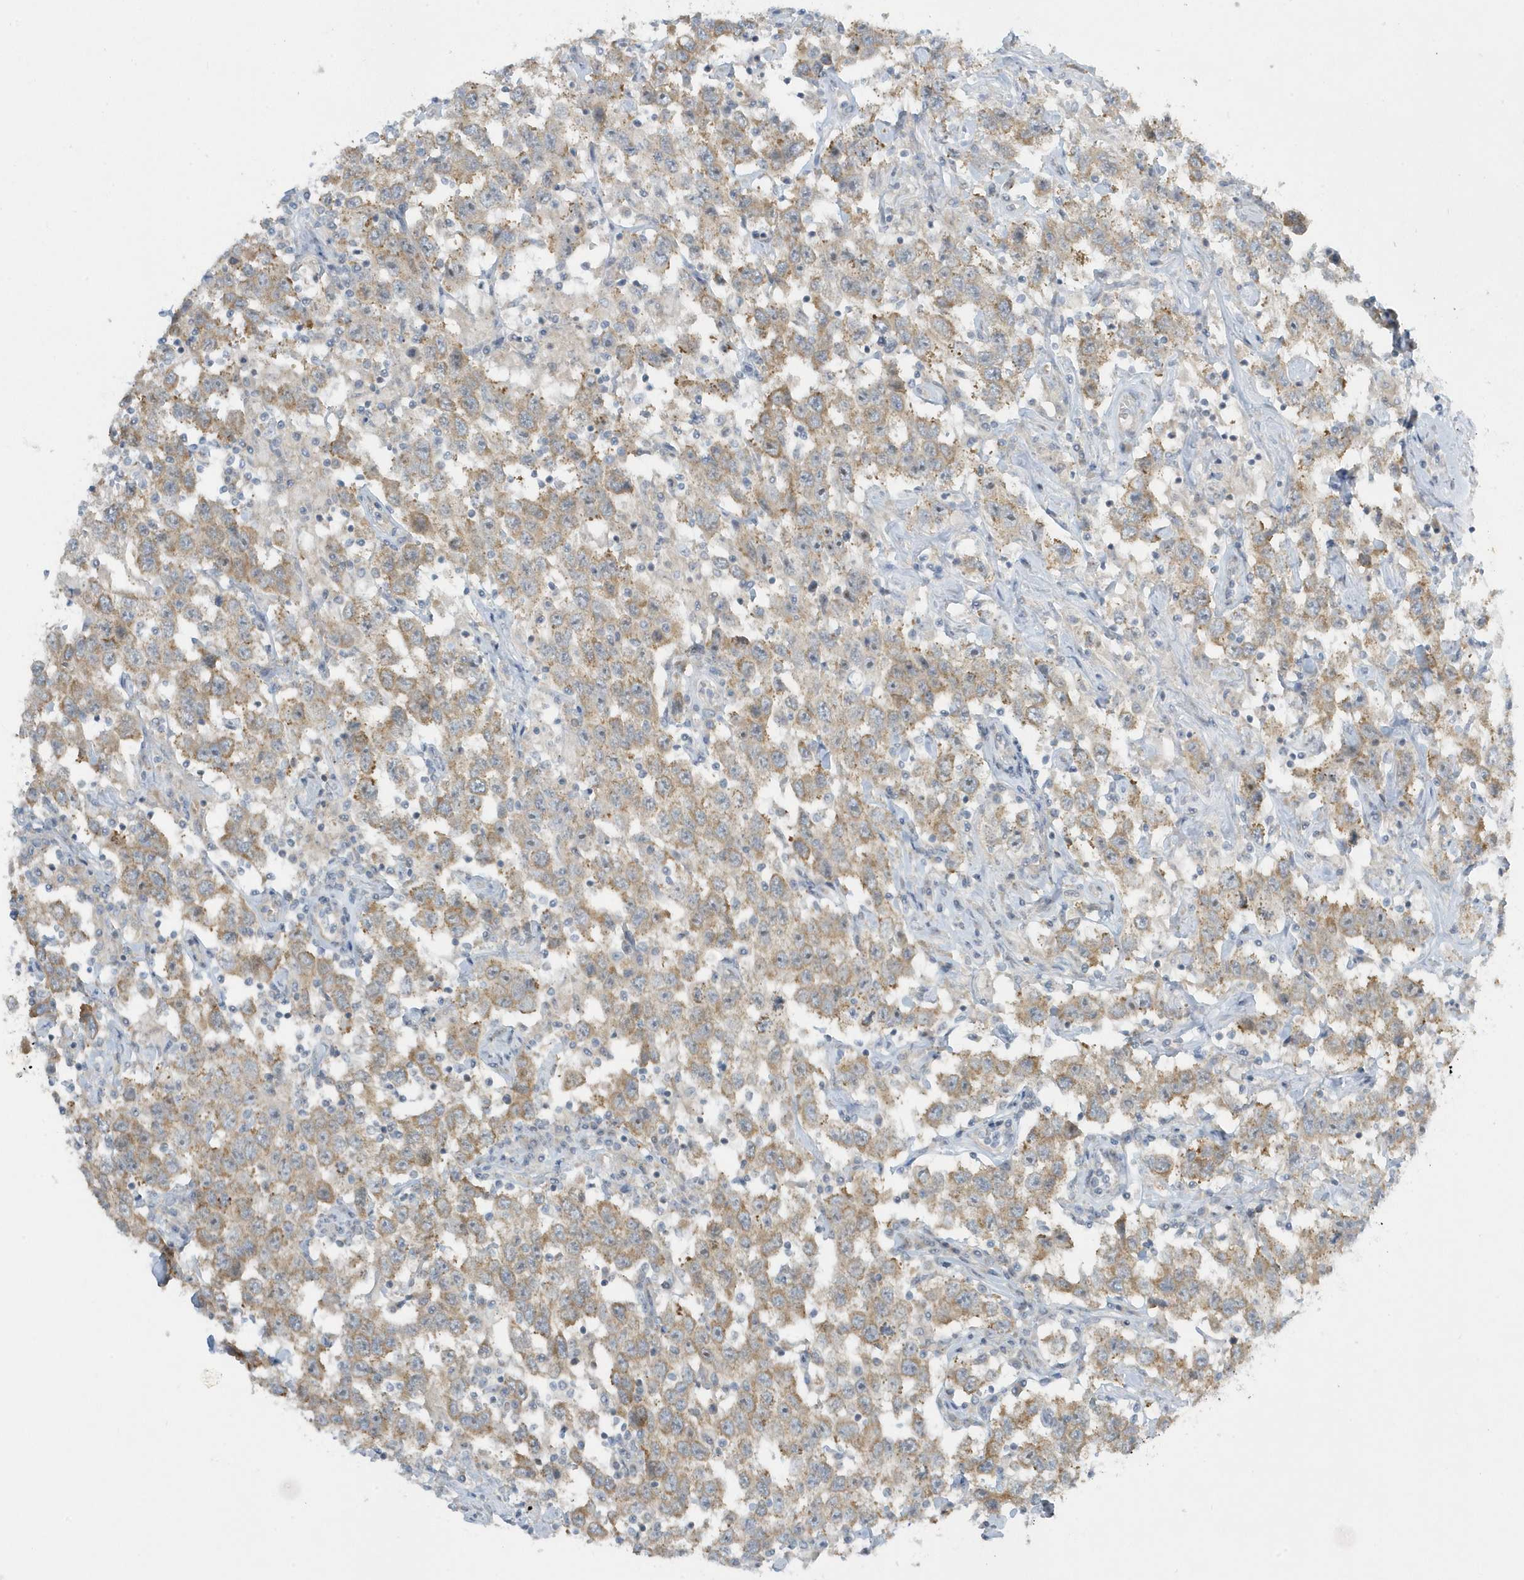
{"staining": {"intensity": "moderate", "quantity": ">75%", "location": "cytoplasmic/membranous"}, "tissue": "testis cancer", "cell_type": "Tumor cells", "image_type": "cancer", "snomed": [{"axis": "morphology", "description": "Seminoma, NOS"}, {"axis": "topography", "description": "Testis"}], "caption": "The immunohistochemical stain labels moderate cytoplasmic/membranous expression in tumor cells of testis seminoma tissue.", "gene": "SCN3A", "patient": {"sex": "male", "age": 41}}